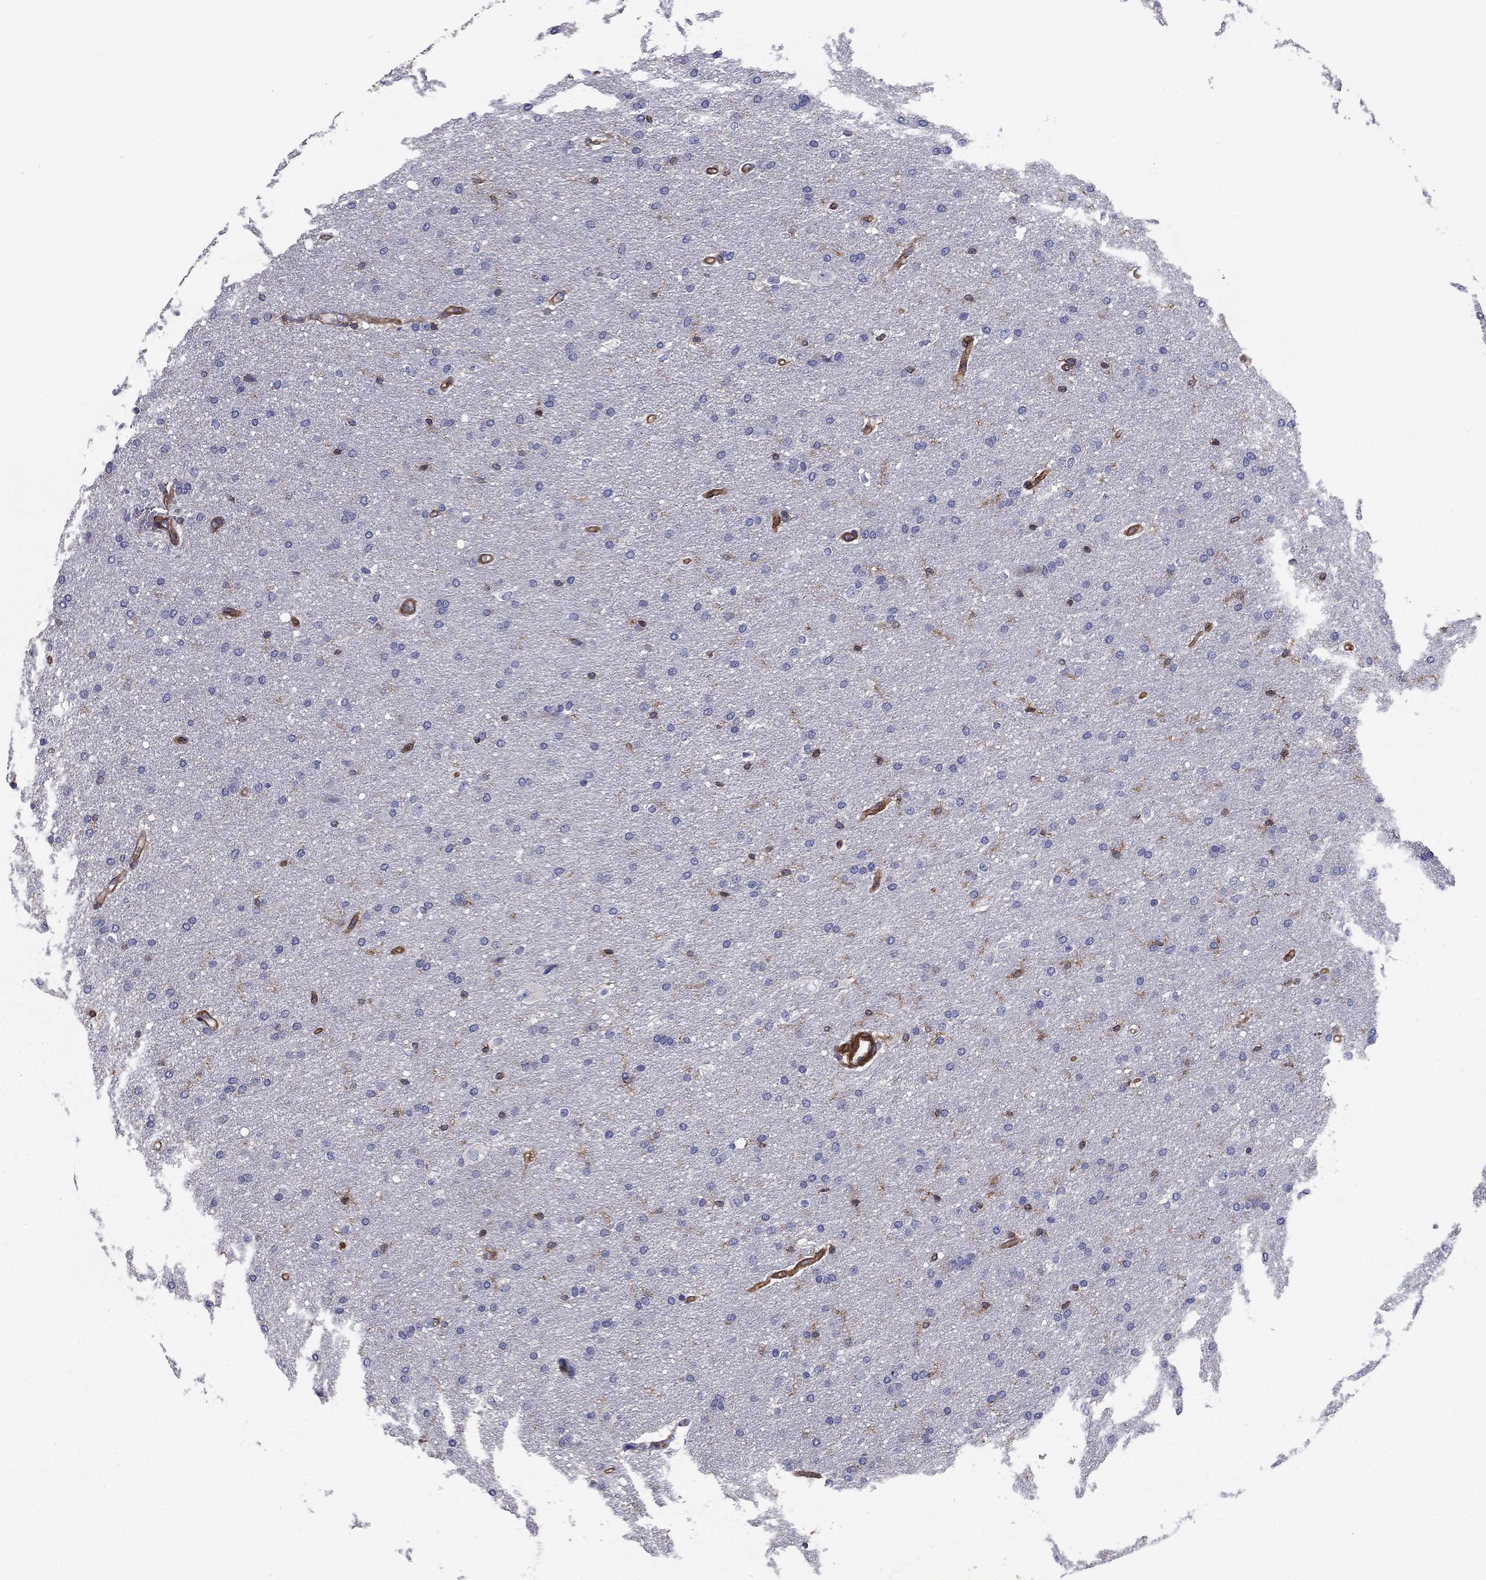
{"staining": {"intensity": "negative", "quantity": "none", "location": "none"}, "tissue": "glioma", "cell_type": "Tumor cells", "image_type": "cancer", "snomed": [{"axis": "morphology", "description": "Glioma, malignant, Low grade"}, {"axis": "topography", "description": "Brain"}], "caption": "IHC photomicrograph of neoplastic tissue: malignant glioma (low-grade) stained with DAB exhibits no significant protein expression in tumor cells. The staining is performed using DAB (3,3'-diaminobenzidine) brown chromogen with nuclei counter-stained in using hematoxylin.", "gene": "EHBP1L1", "patient": {"sex": "female", "age": 37}}